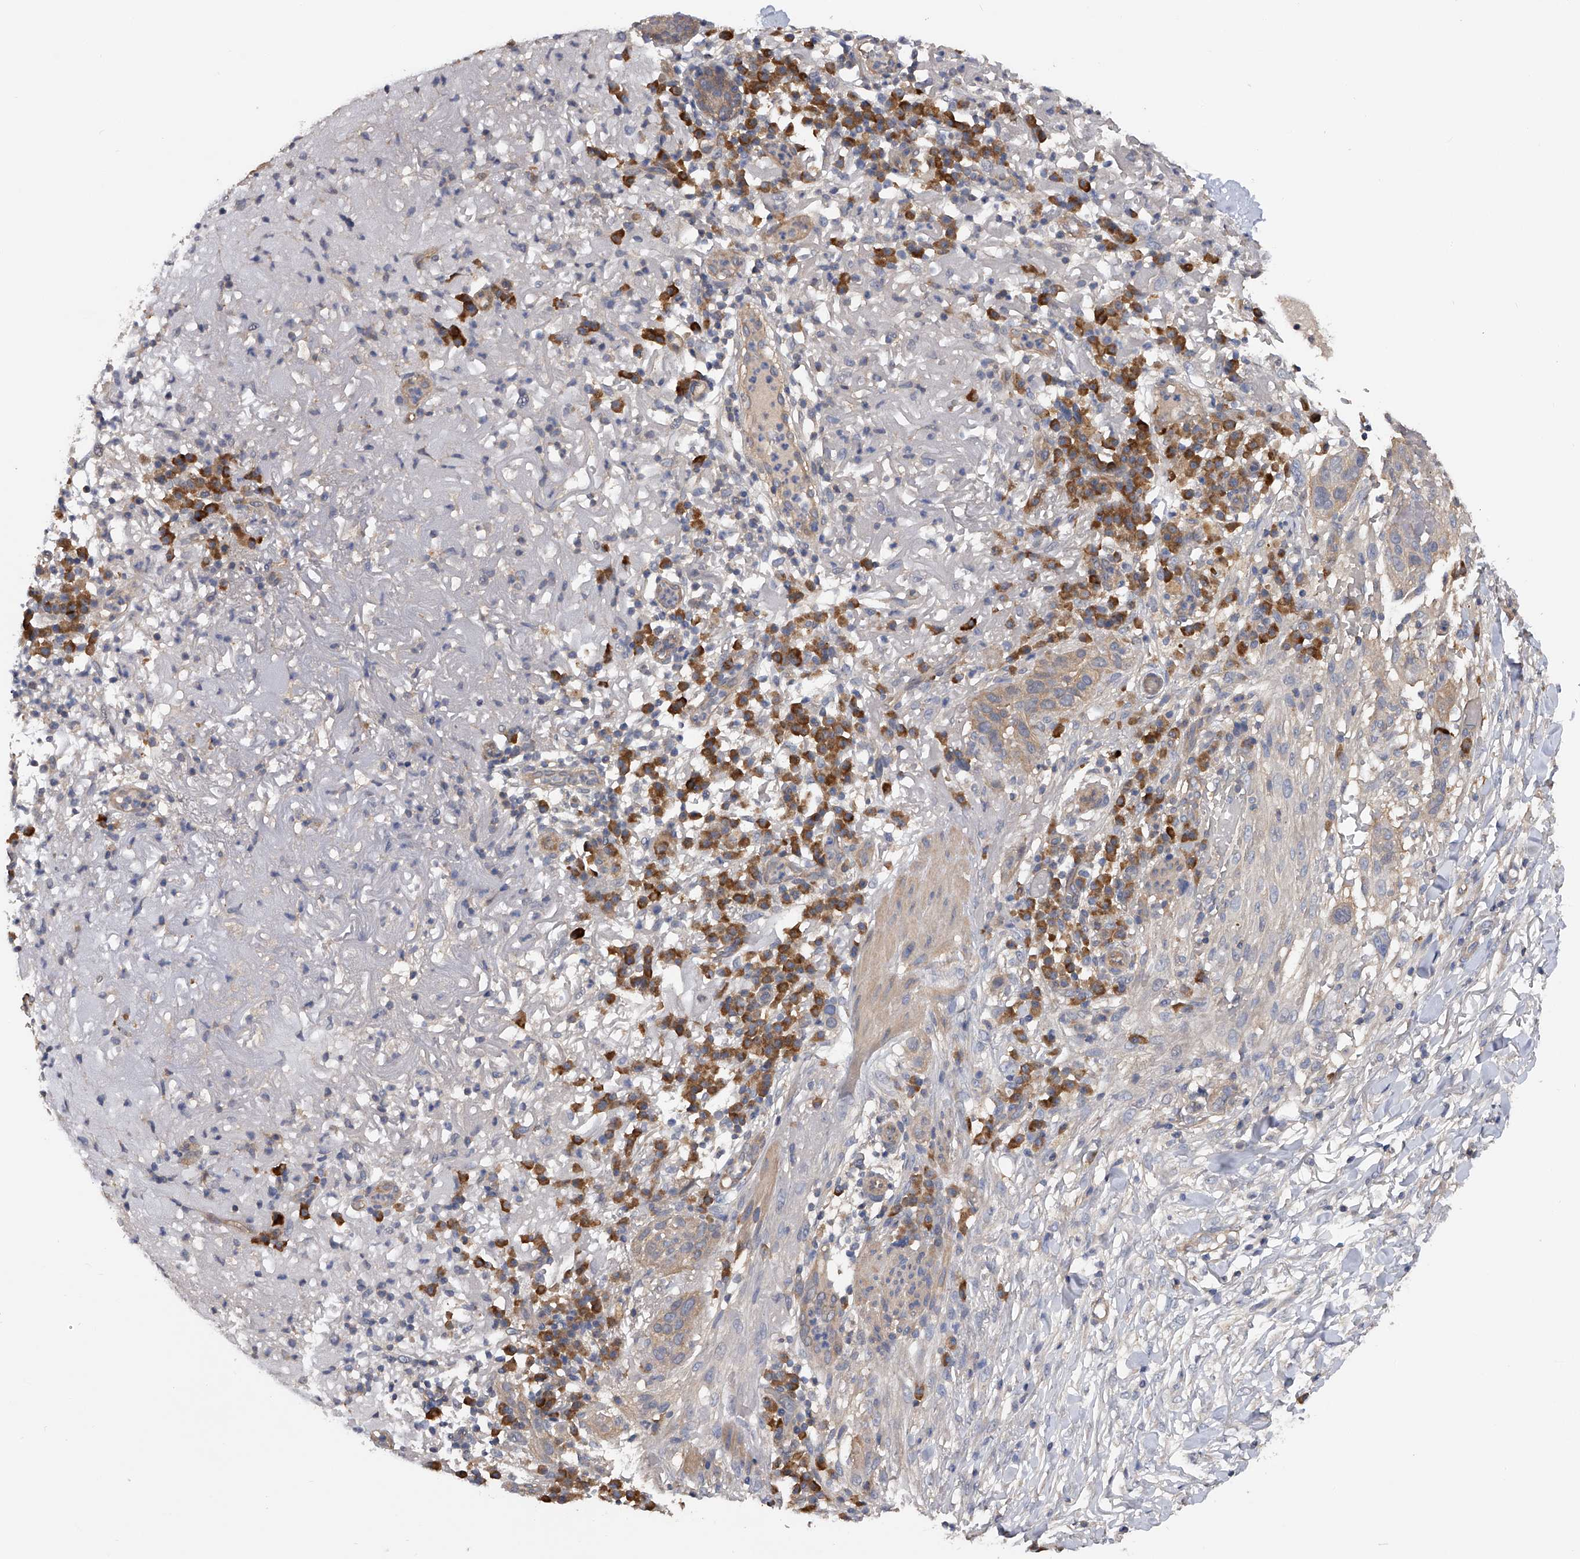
{"staining": {"intensity": "weak", "quantity": "<25%", "location": "cytoplasmic/membranous"}, "tissue": "skin cancer", "cell_type": "Tumor cells", "image_type": "cancer", "snomed": [{"axis": "morphology", "description": "Normal tissue, NOS"}, {"axis": "morphology", "description": "Squamous cell carcinoma, NOS"}, {"axis": "topography", "description": "Skin"}], "caption": "Skin cancer was stained to show a protein in brown. There is no significant positivity in tumor cells. Brightfield microscopy of immunohistochemistry stained with DAB (brown) and hematoxylin (blue), captured at high magnification.", "gene": "CFAP298", "patient": {"sex": "female", "age": 96}}